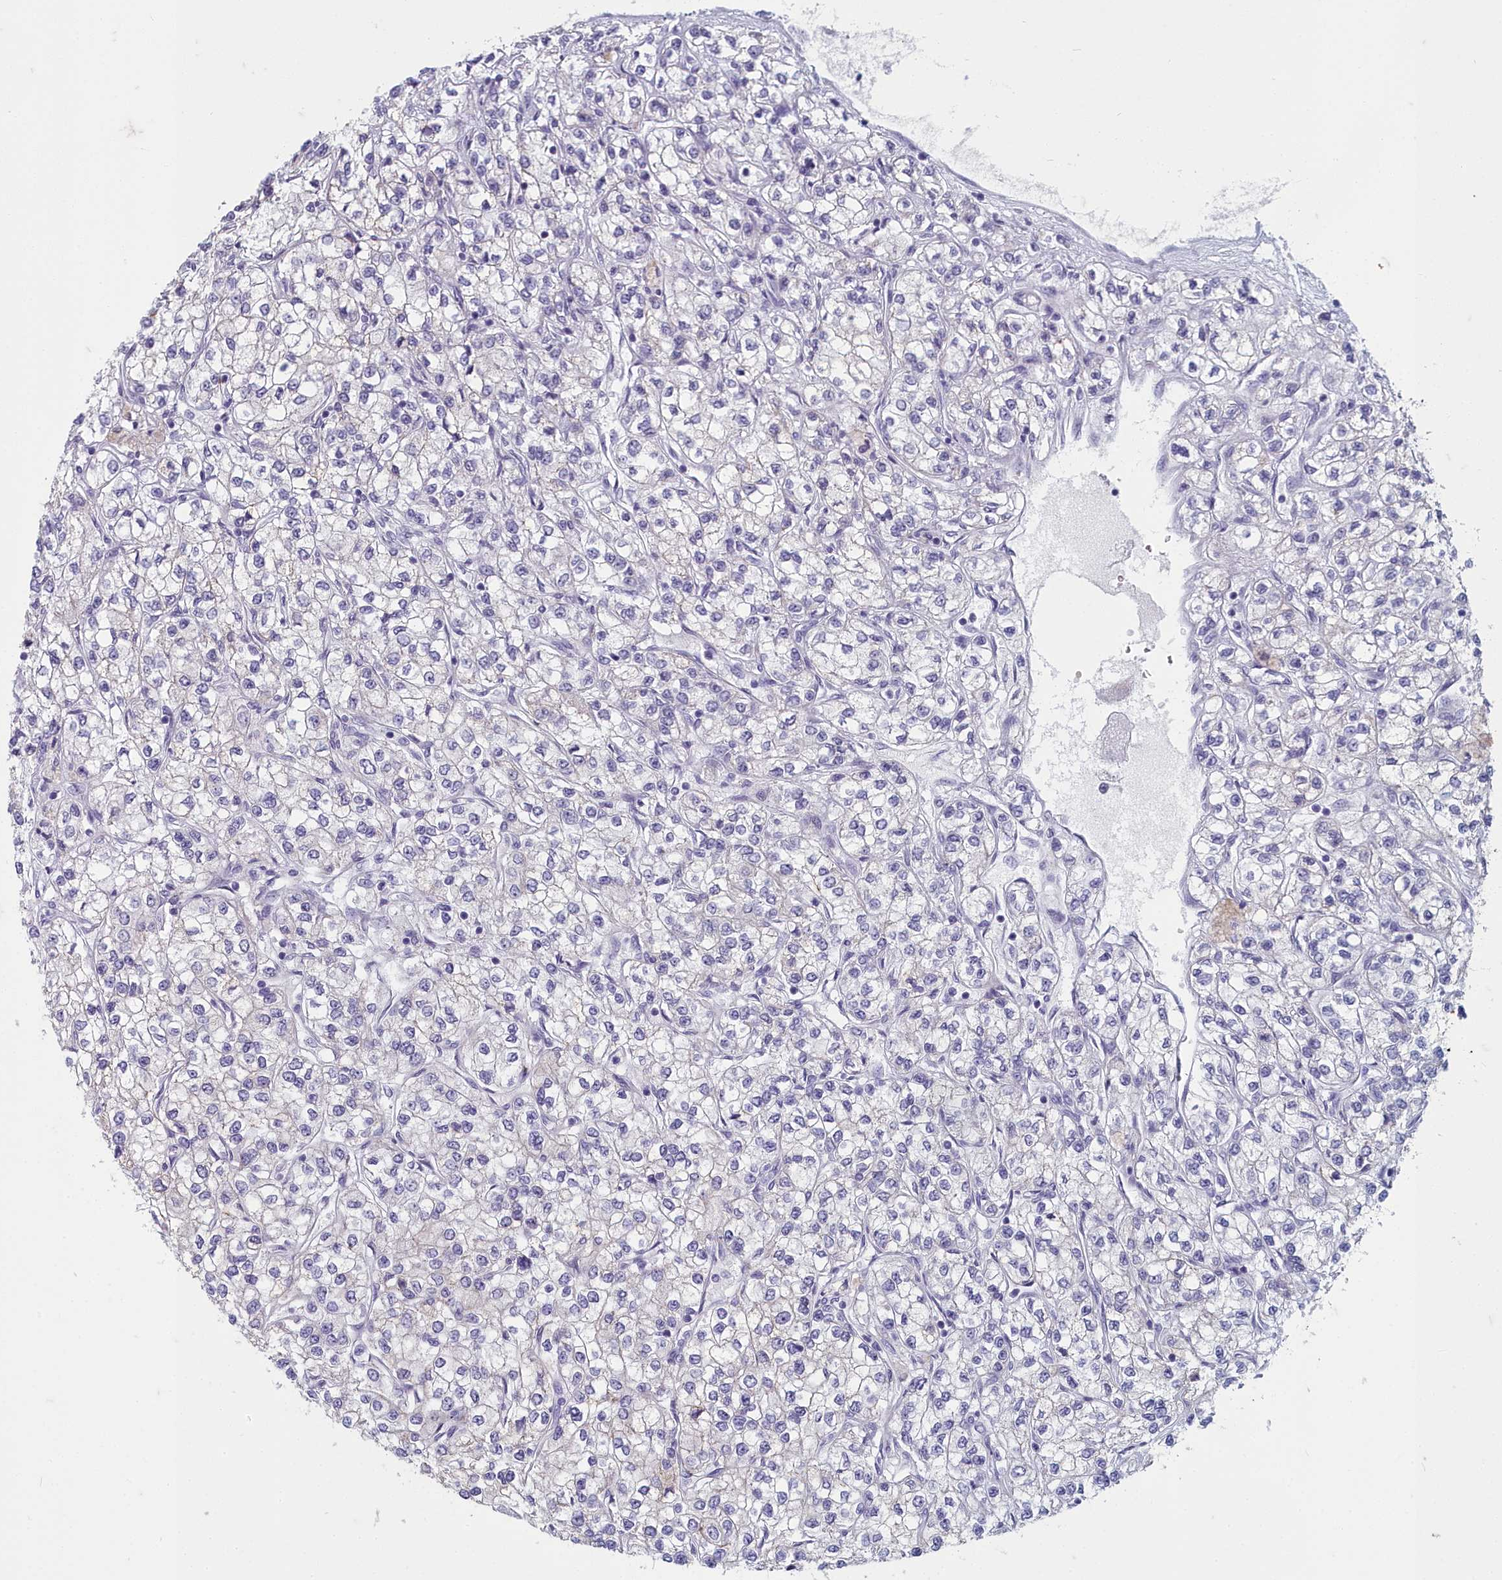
{"staining": {"intensity": "negative", "quantity": "none", "location": "none"}, "tissue": "renal cancer", "cell_type": "Tumor cells", "image_type": "cancer", "snomed": [{"axis": "morphology", "description": "Adenocarcinoma, NOS"}, {"axis": "topography", "description": "Kidney"}], "caption": "A high-resolution histopathology image shows immunohistochemistry staining of renal cancer, which reveals no significant expression in tumor cells. (DAB immunohistochemistry with hematoxylin counter stain).", "gene": "INSYN2A", "patient": {"sex": "male", "age": 80}}